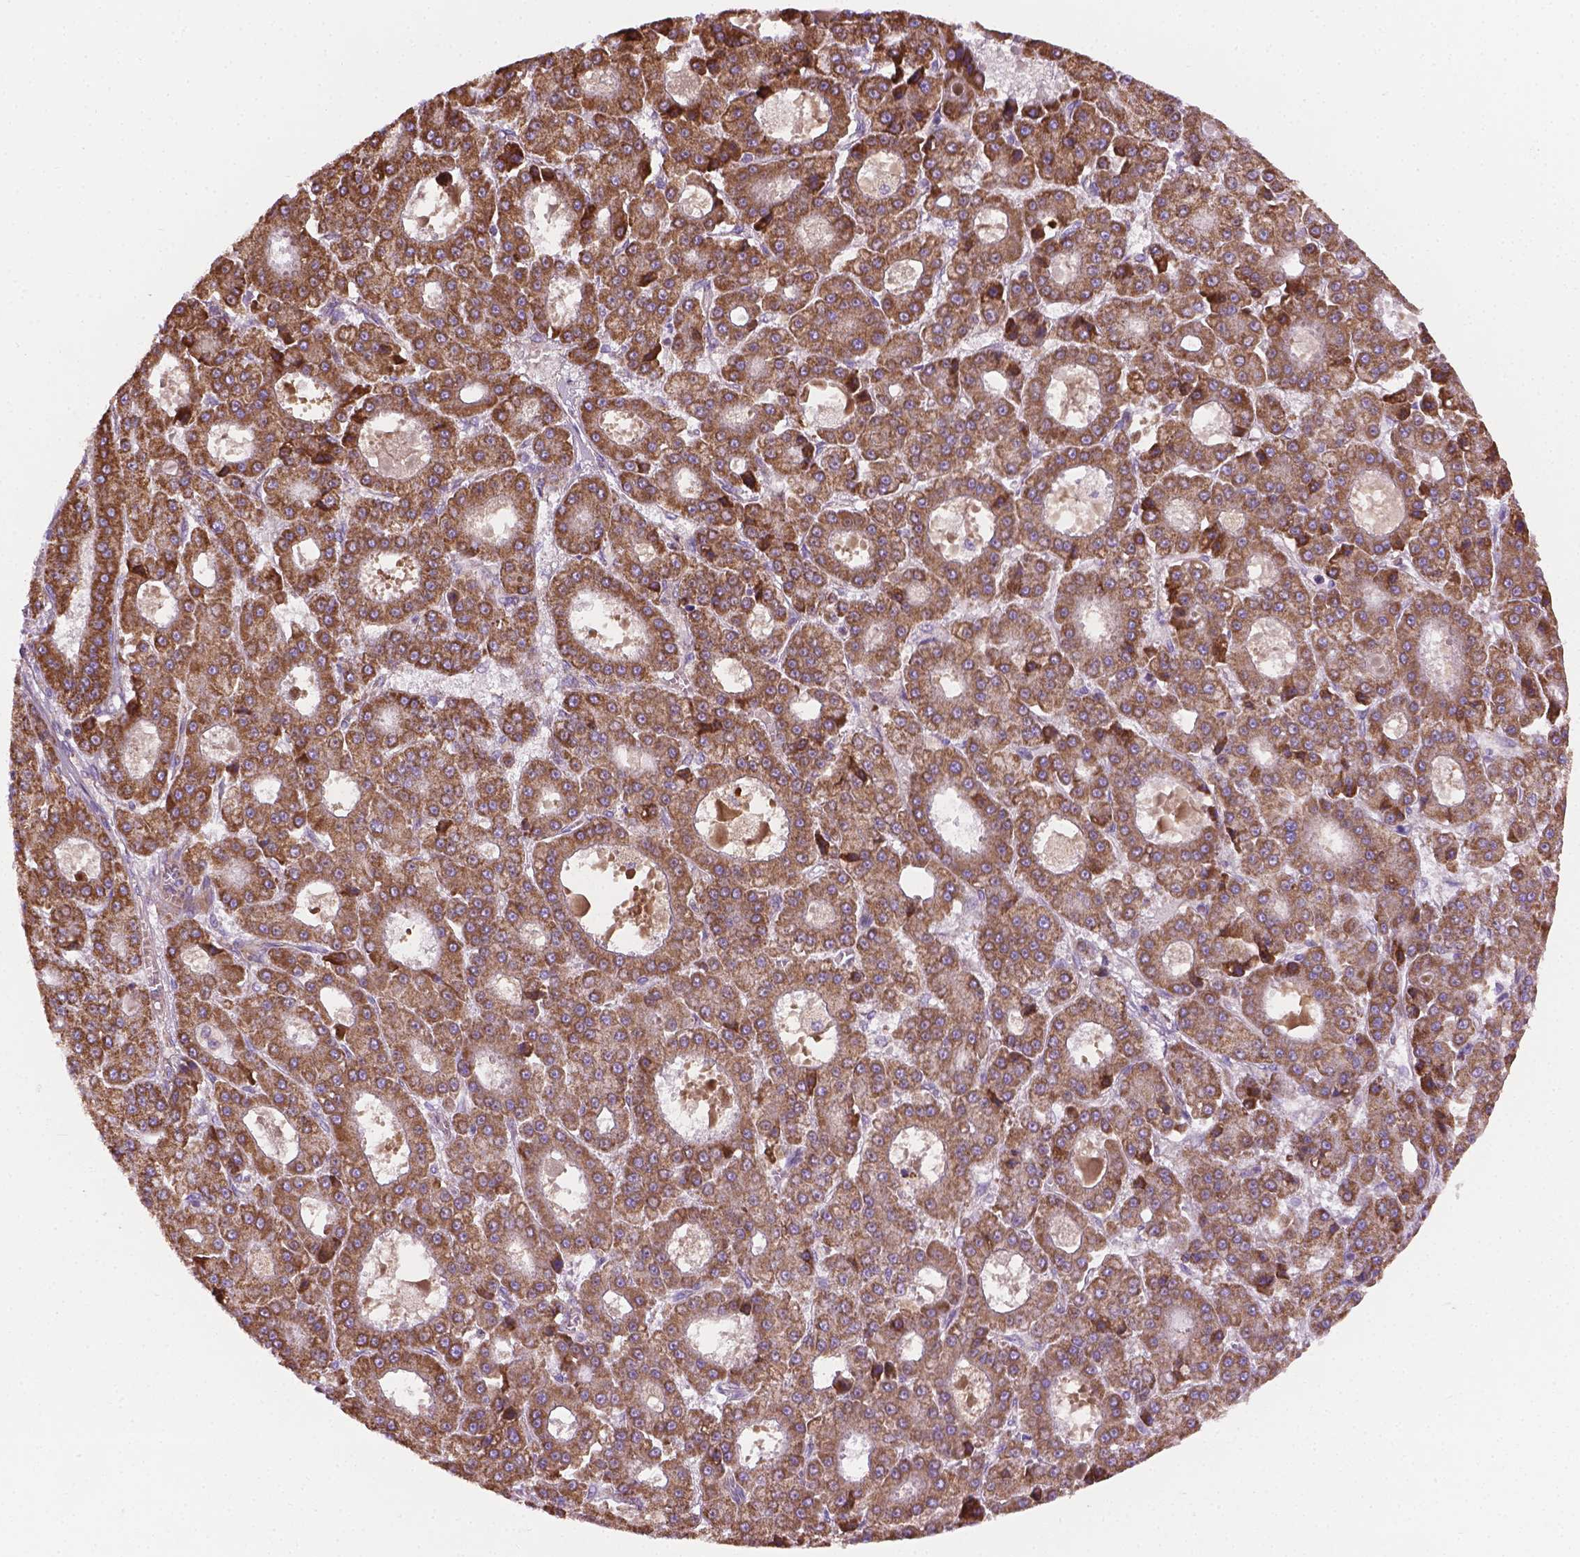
{"staining": {"intensity": "moderate", "quantity": ">75%", "location": "cytoplasmic/membranous"}, "tissue": "liver cancer", "cell_type": "Tumor cells", "image_type": "cancer", "snomed": [{"axis": "morphology", "description": "Carcinoma, Hepatocellular, NOS"}, {"axis": "topography", "description": "Liver"}], "caption": "Immunohistochemistry photomicrograph of neoplastic tissue: human liver cancer (hepatocellular carcinoma) stained using IHC exhibits medium levels of moderate protein expression localized specifically in the cytoplasmic/membranous of tumor cells, appearing as a cytoplasmic/membranous brown color.", "gene": "PIBF1", "patient": {"sex": "male", "age": 70}}